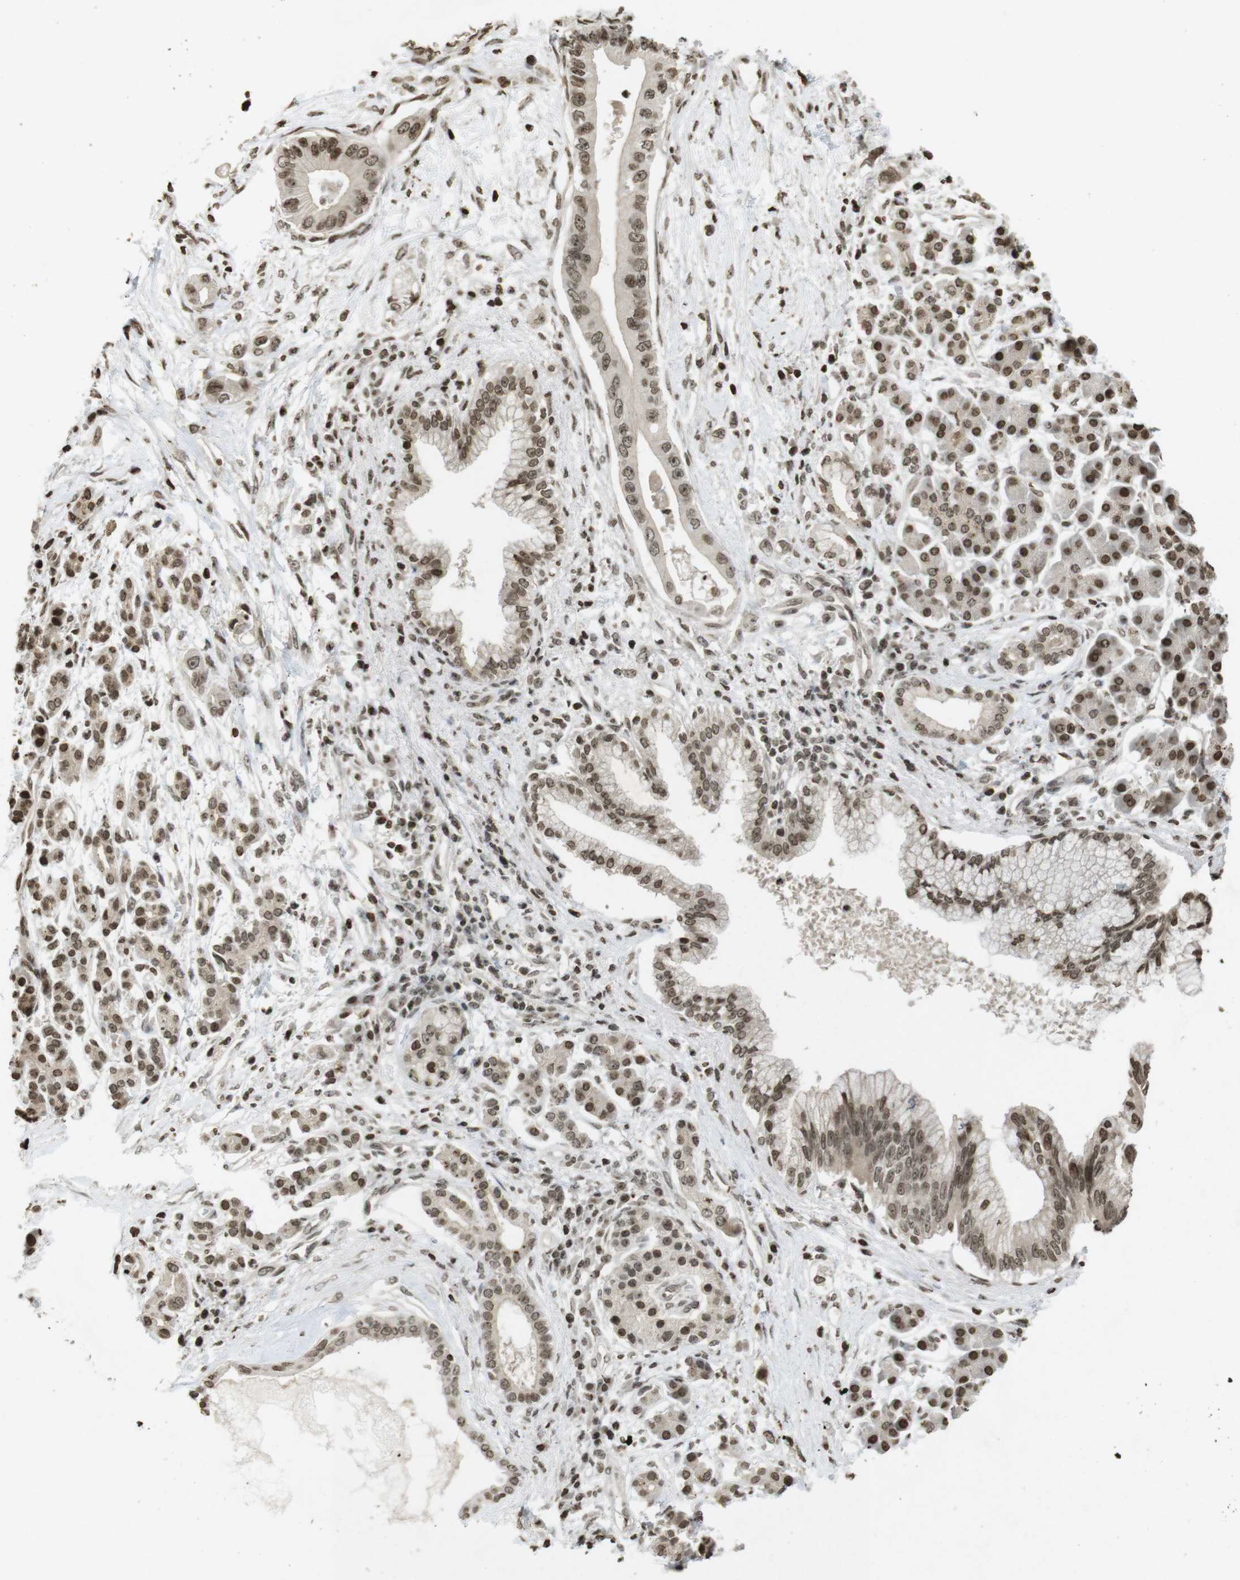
{"staining": {"intensity": "moderate", "quantity": ">75%", "location": "cytoplasmic/membranous,nuclear"}, "tissue": "pancreatic cancer", "cell_type": "Tumor cells", "image_type": "cancer", "snomed": [{"axis": "morphology", "description": "Adenocarcinoma, NOS"}, {"axis": "topography", "description": "Pancreas"}], "caption": "Moderate cytoplasmic/membranous and nuclear protein expression is seen in about >75% of tumor cells in pancreatic cancer.", "gene": "FOXA3", "patient": {"sex": "male", "age": 77}}